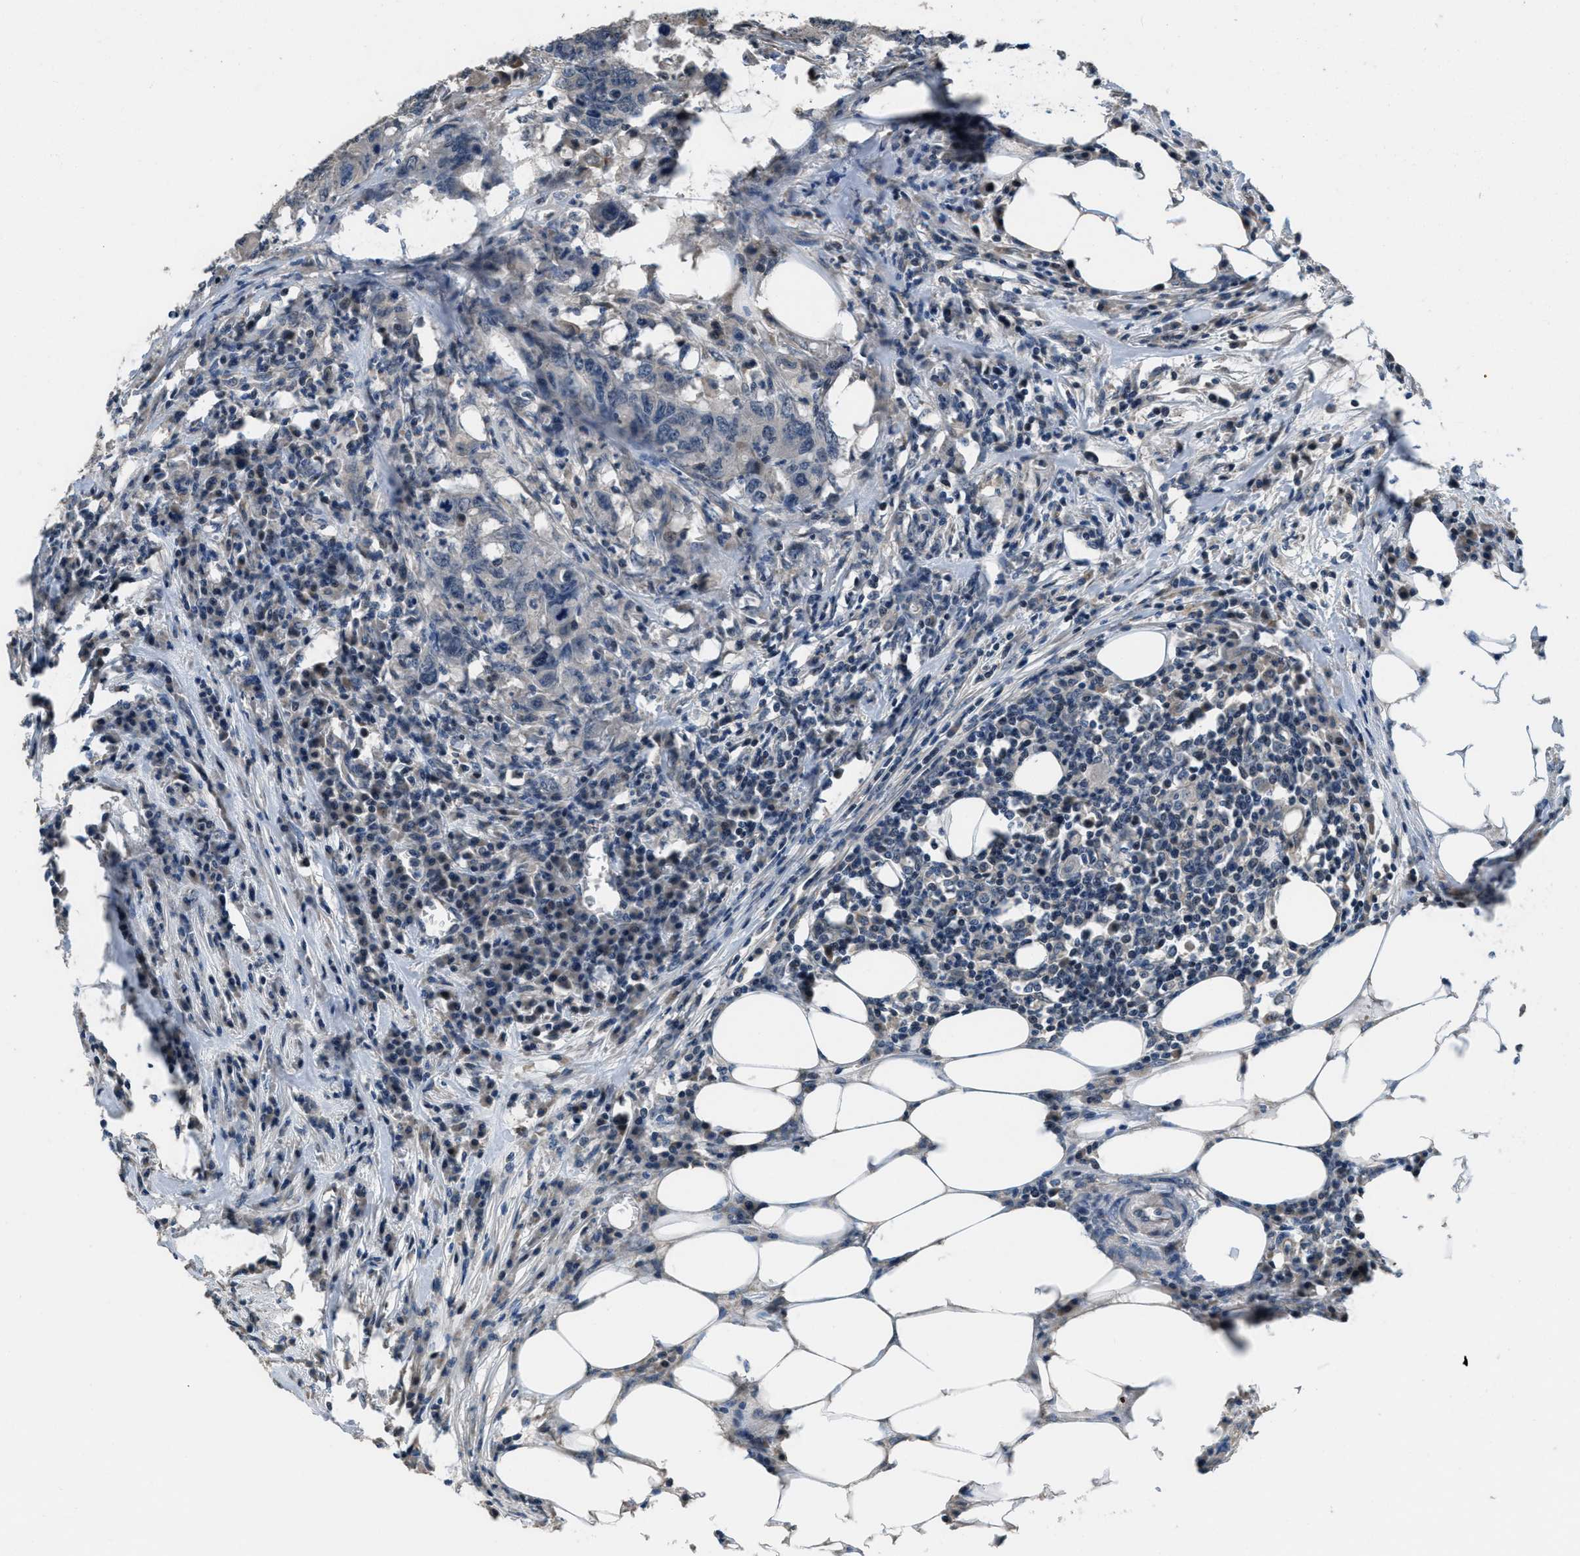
{"staining": {"intensity": "moderate", "quantity": "<25%", "location": "nuclear"}, "tissue": "colorectal cancer", "cell_type": "Tumor cells", "image_type": "cancer", "snomed": [{"axis": "morphology", "description": "Adenocarcinoma, NOS"}, {"axis": "topography", "description": "Colon"}], "caption": "This is an image of IHC staining of colorectal cancer (adenocarcinoma), which shows moderate positivity in the nuclear of tumor cells.", "gene": "NAT1", "patient": {"sex": "male", "age": 71}}